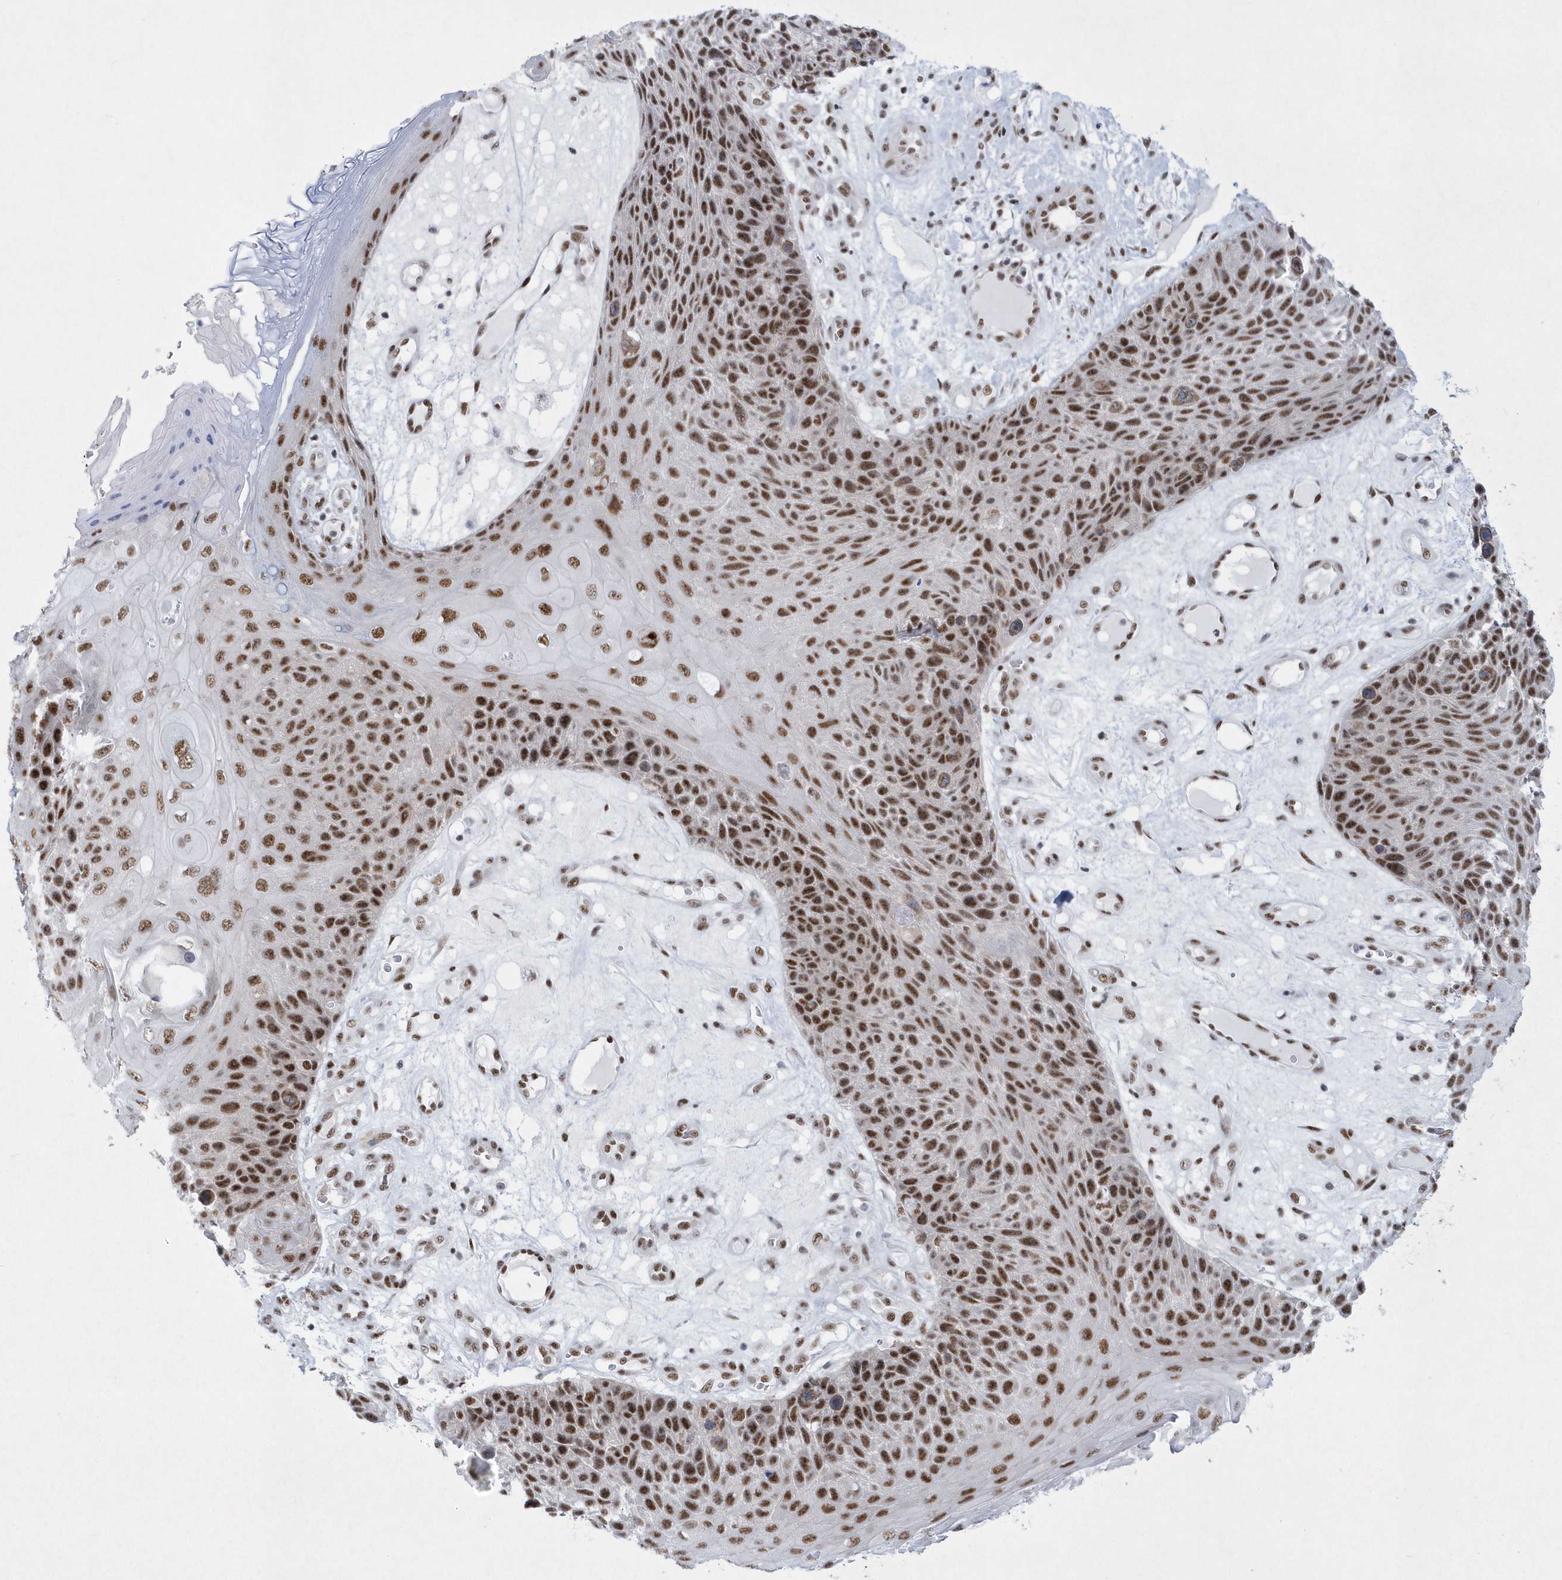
{"staining": {"intensity": "strong", "quantity": ">75%", "location": "nuclear"}, "tissue": "skin cancer", "cell_type": "Tumor cells", "image_type": "cancer", "snomed": [{"axis": "morphology", "description": "Squamous cell carcinoma, NOS"}, {"axis": "topography", "description": "Skin"}], "caption": "Brown immunohistochemical staining in human skin cancer displays strong nuclear positivity in about >75% of tumor cells.", "gene": "DCLRE1A", "patient": {"sex": "female", "age": 88}}